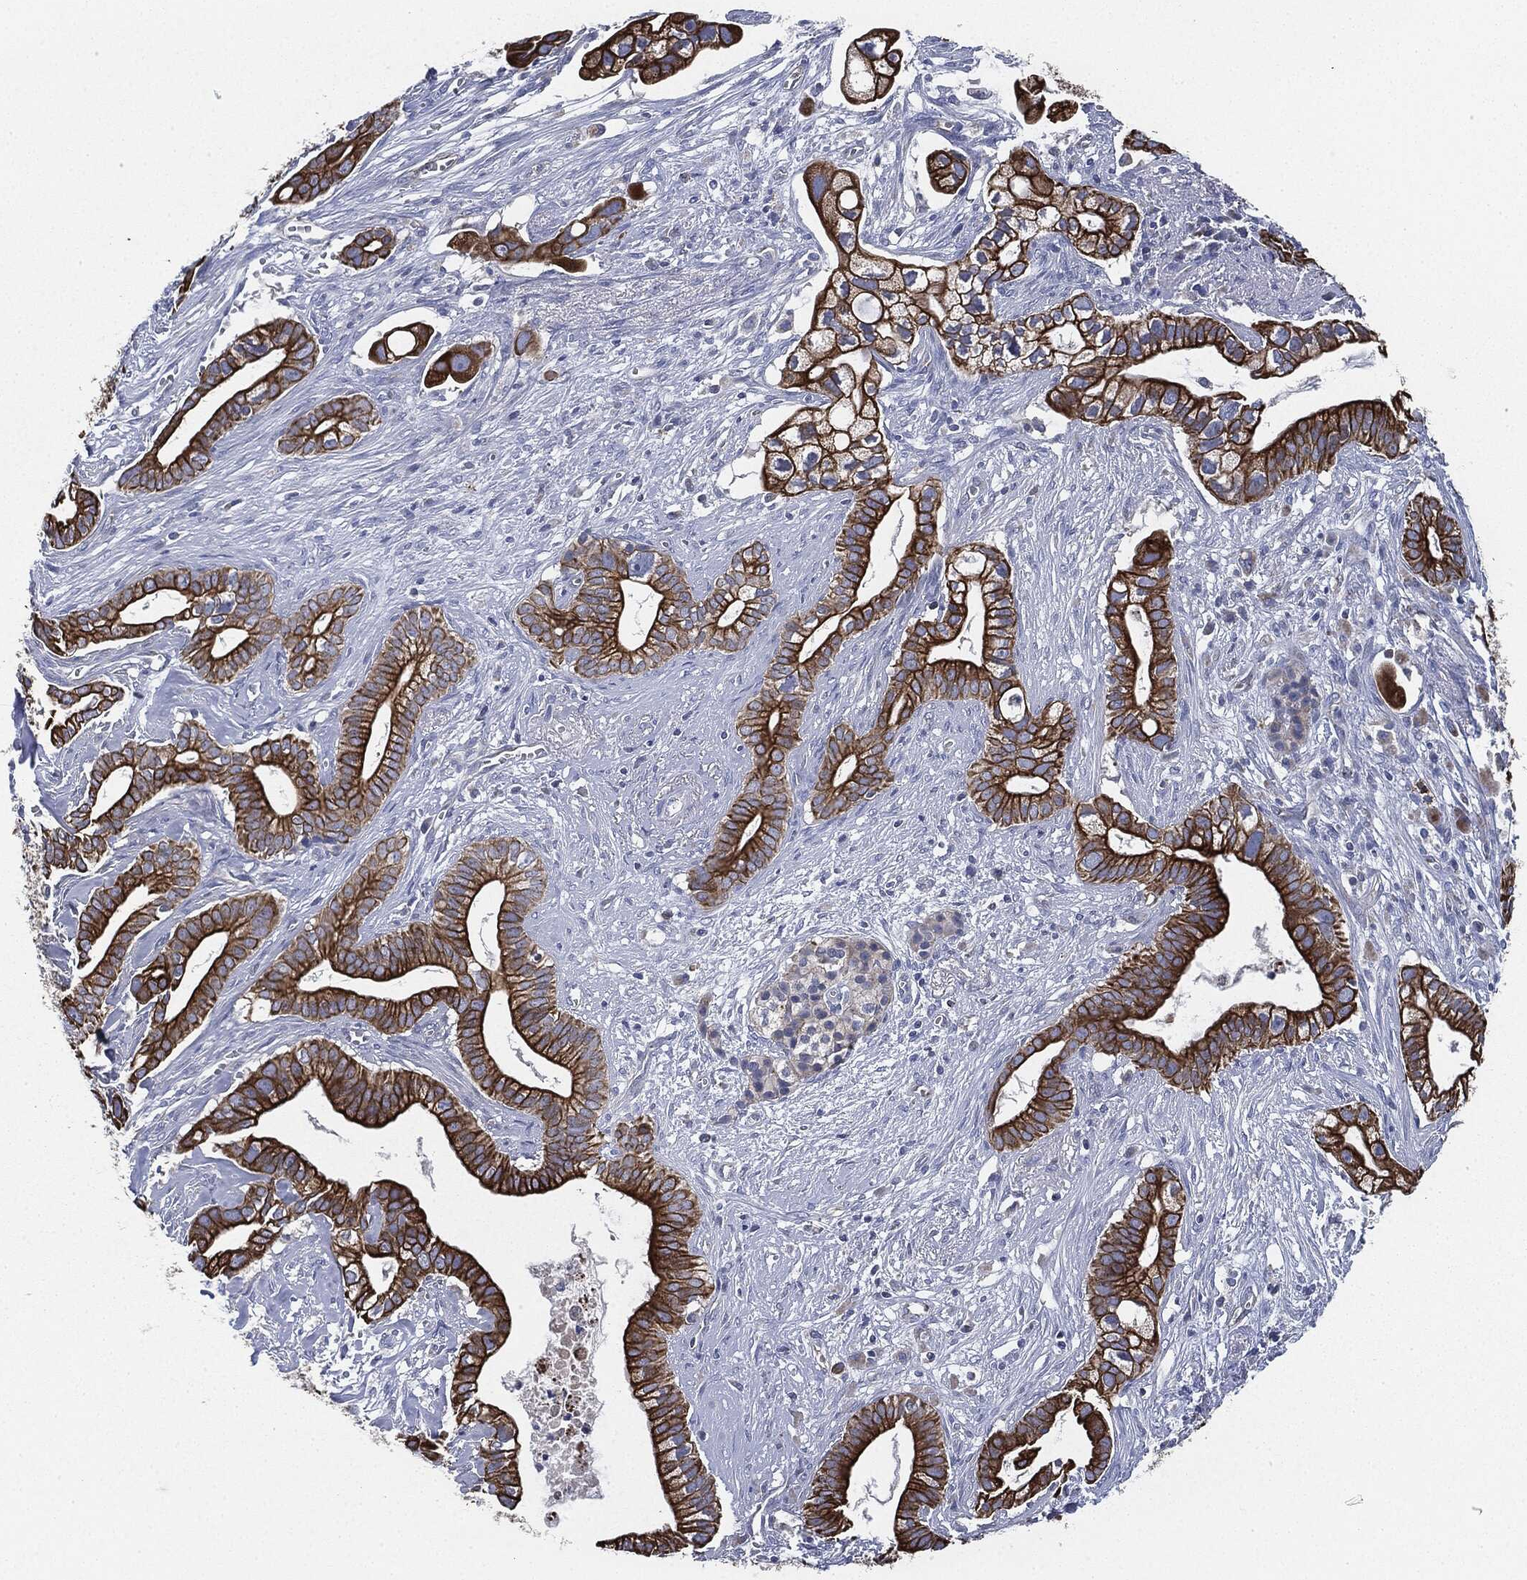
{"staining": {"intensity": "strong", "quantity": ">75%", "location": "cytoplasmic/membranous"}, "tissue": "pancreatic cancer", "cell_type": "Tumor cells", "image_type": "cancer", "snomed": [{"axis": "morphology", "description": "Adenocarcinoma, NOS"}, {"axis": "topography", "description": "Pancreas"}], "caption": "Immunohistochemical staining of human pancreatic cancer (adenocarcinoma) demonstrates high levels of strong cytoplasmic/membranous positivity in about >75% of tumor cells.", "gene": "SHROOM2", "patient": {"sex": "male", "age": 61}}